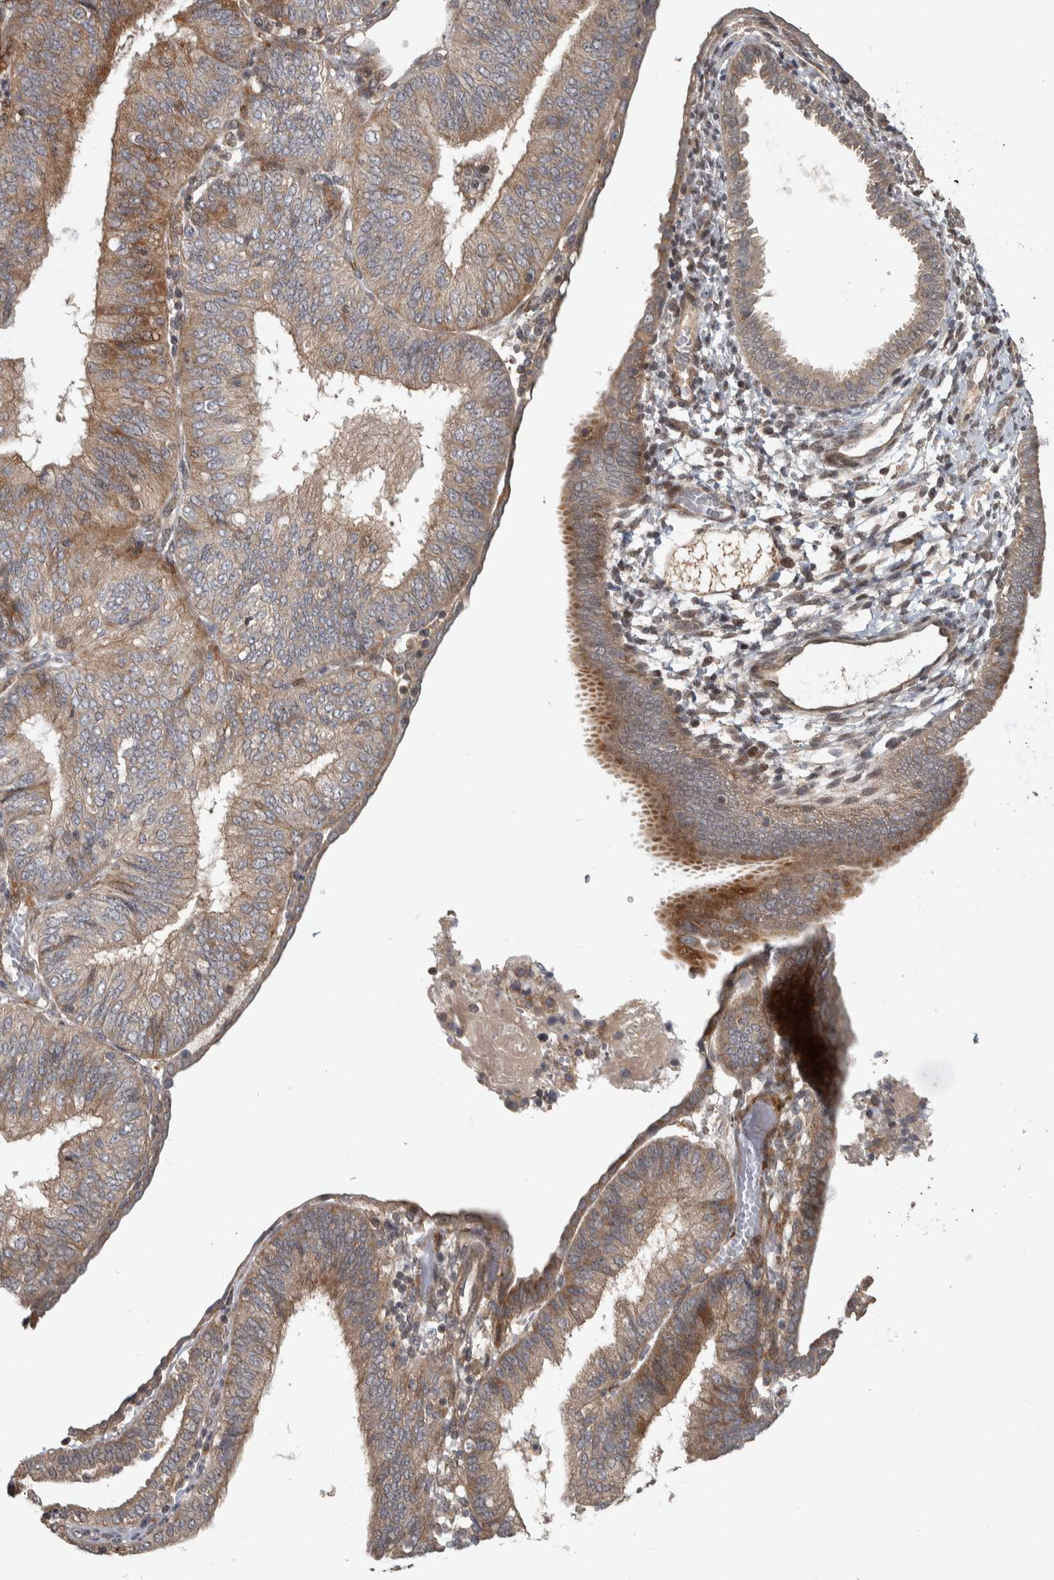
{"staining": {"intensity": "moderate", "quantity": ">75%", "location": "cytoplasmic/membranous"}, "tissue": "endometrial cancer", "cell_type": "Tumor cells", "image_type": "cancer", "snomed": [{"axis": "morphology", "description": "Adenocarcinoma, NOS"}, {"axis": "topography", "description": "Endometrium"}], "caption": "An IHC histopathology image of neoplastic tissue is shown. Protein staining in brown highlights moderate cytoplasmic/membranous positivity in endometrial cancer within tumor cells. The protein is stained brown, and the nuclei are stained in blue (DAB IHC with brightfield microscopy, high magnification).", "gene": "ERAL1", "patient": {"sex": "female", "age": 58}}